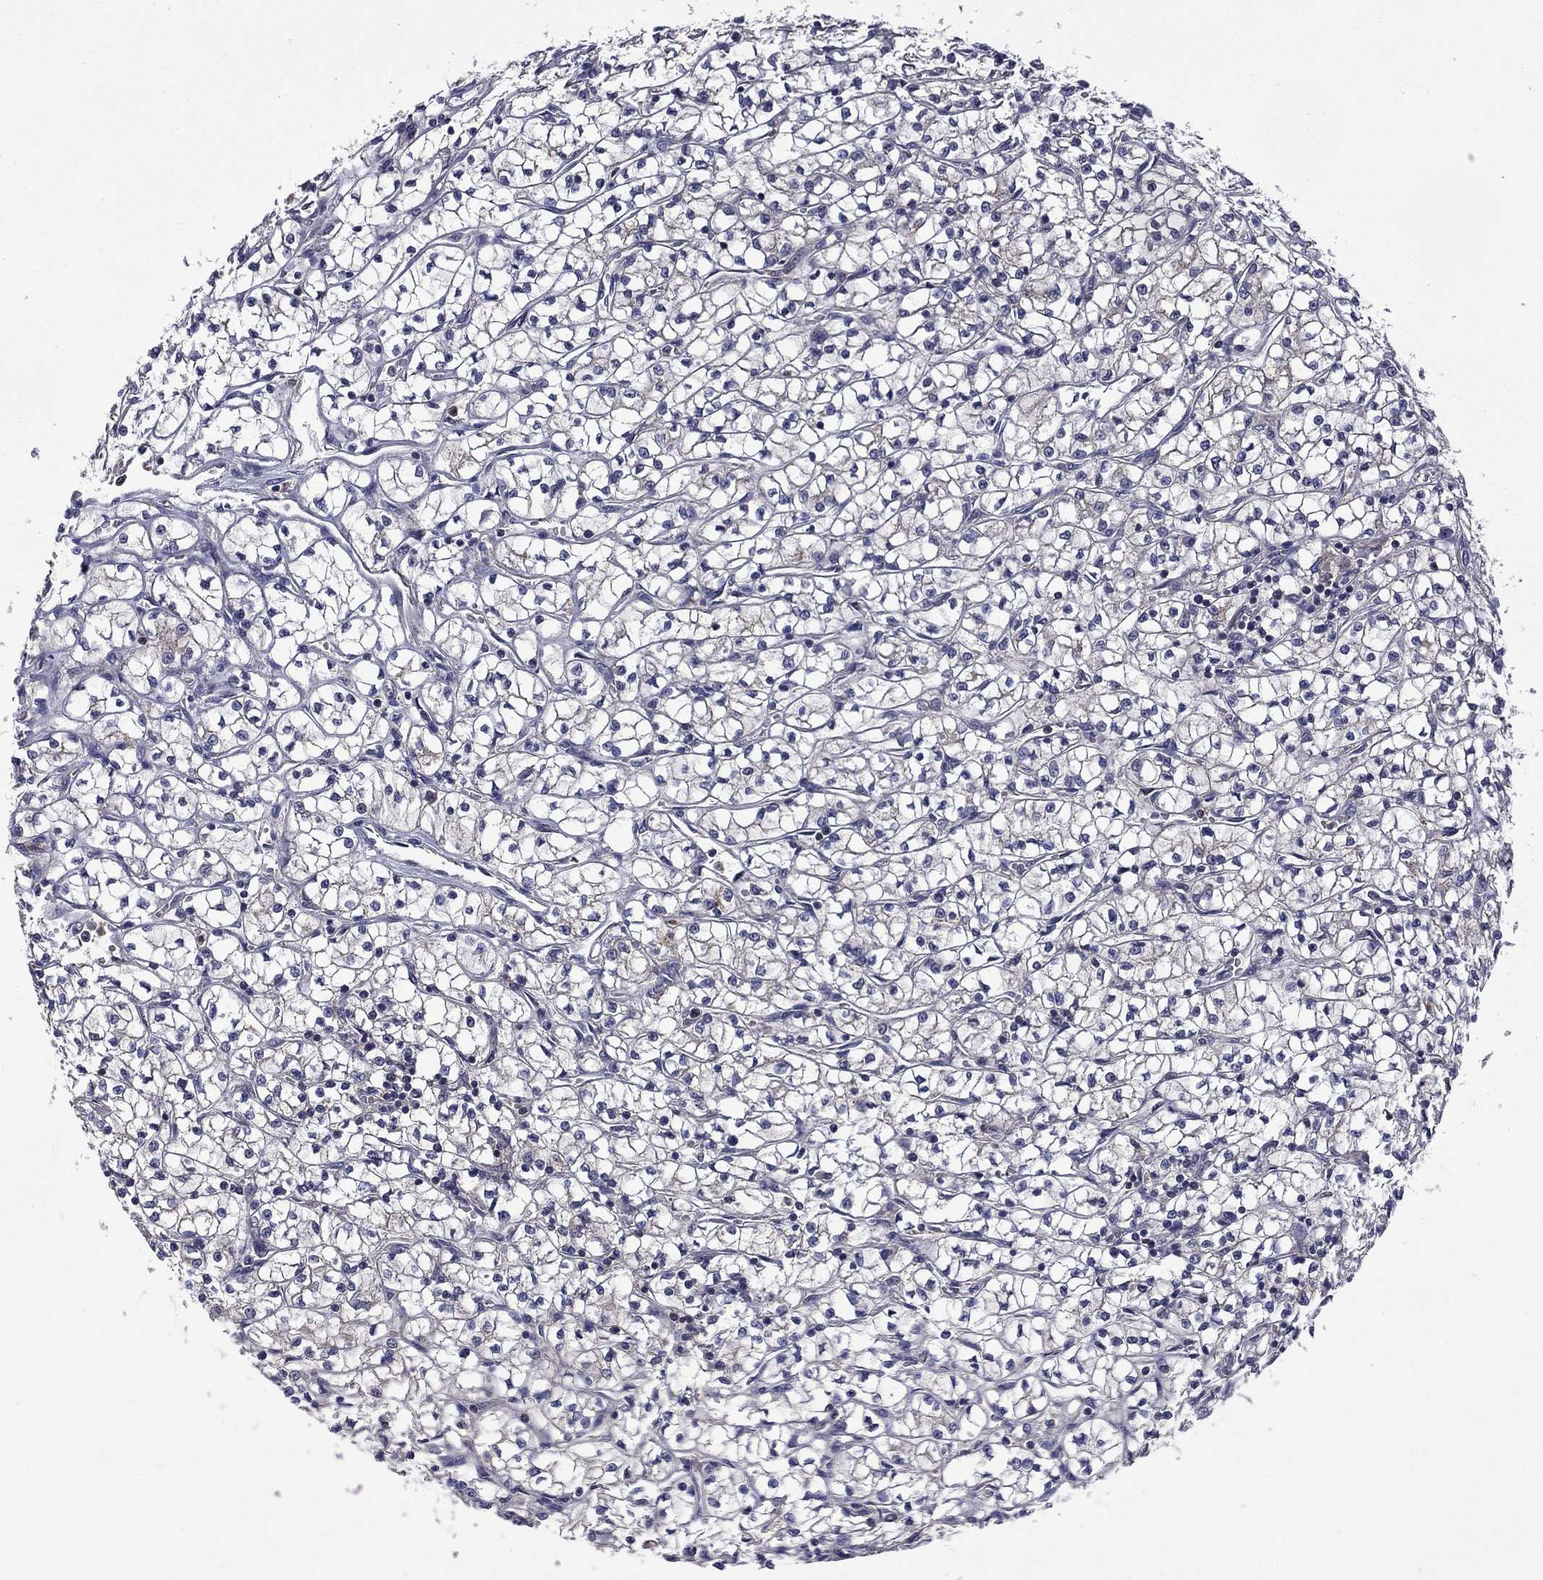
{"staining": {"intensity": "negative", "quantity": "none", "location": "none"}, "tissue": "renal cancer", "cell_type": "Tumor cells", "image_type": "cancer", "snomed": [{"axis": "morphology", "description": "Adenocarcinoma, NOS"}, {"axis": "topography", "description": "Kidney"}], "caption": "Immunohistochemical staining of renal cancer (adenocarcinoma) shows no significant staining in tumor cells.", "gene": "CEACAM7", "patient": {"sex": "female", "age": 64}}